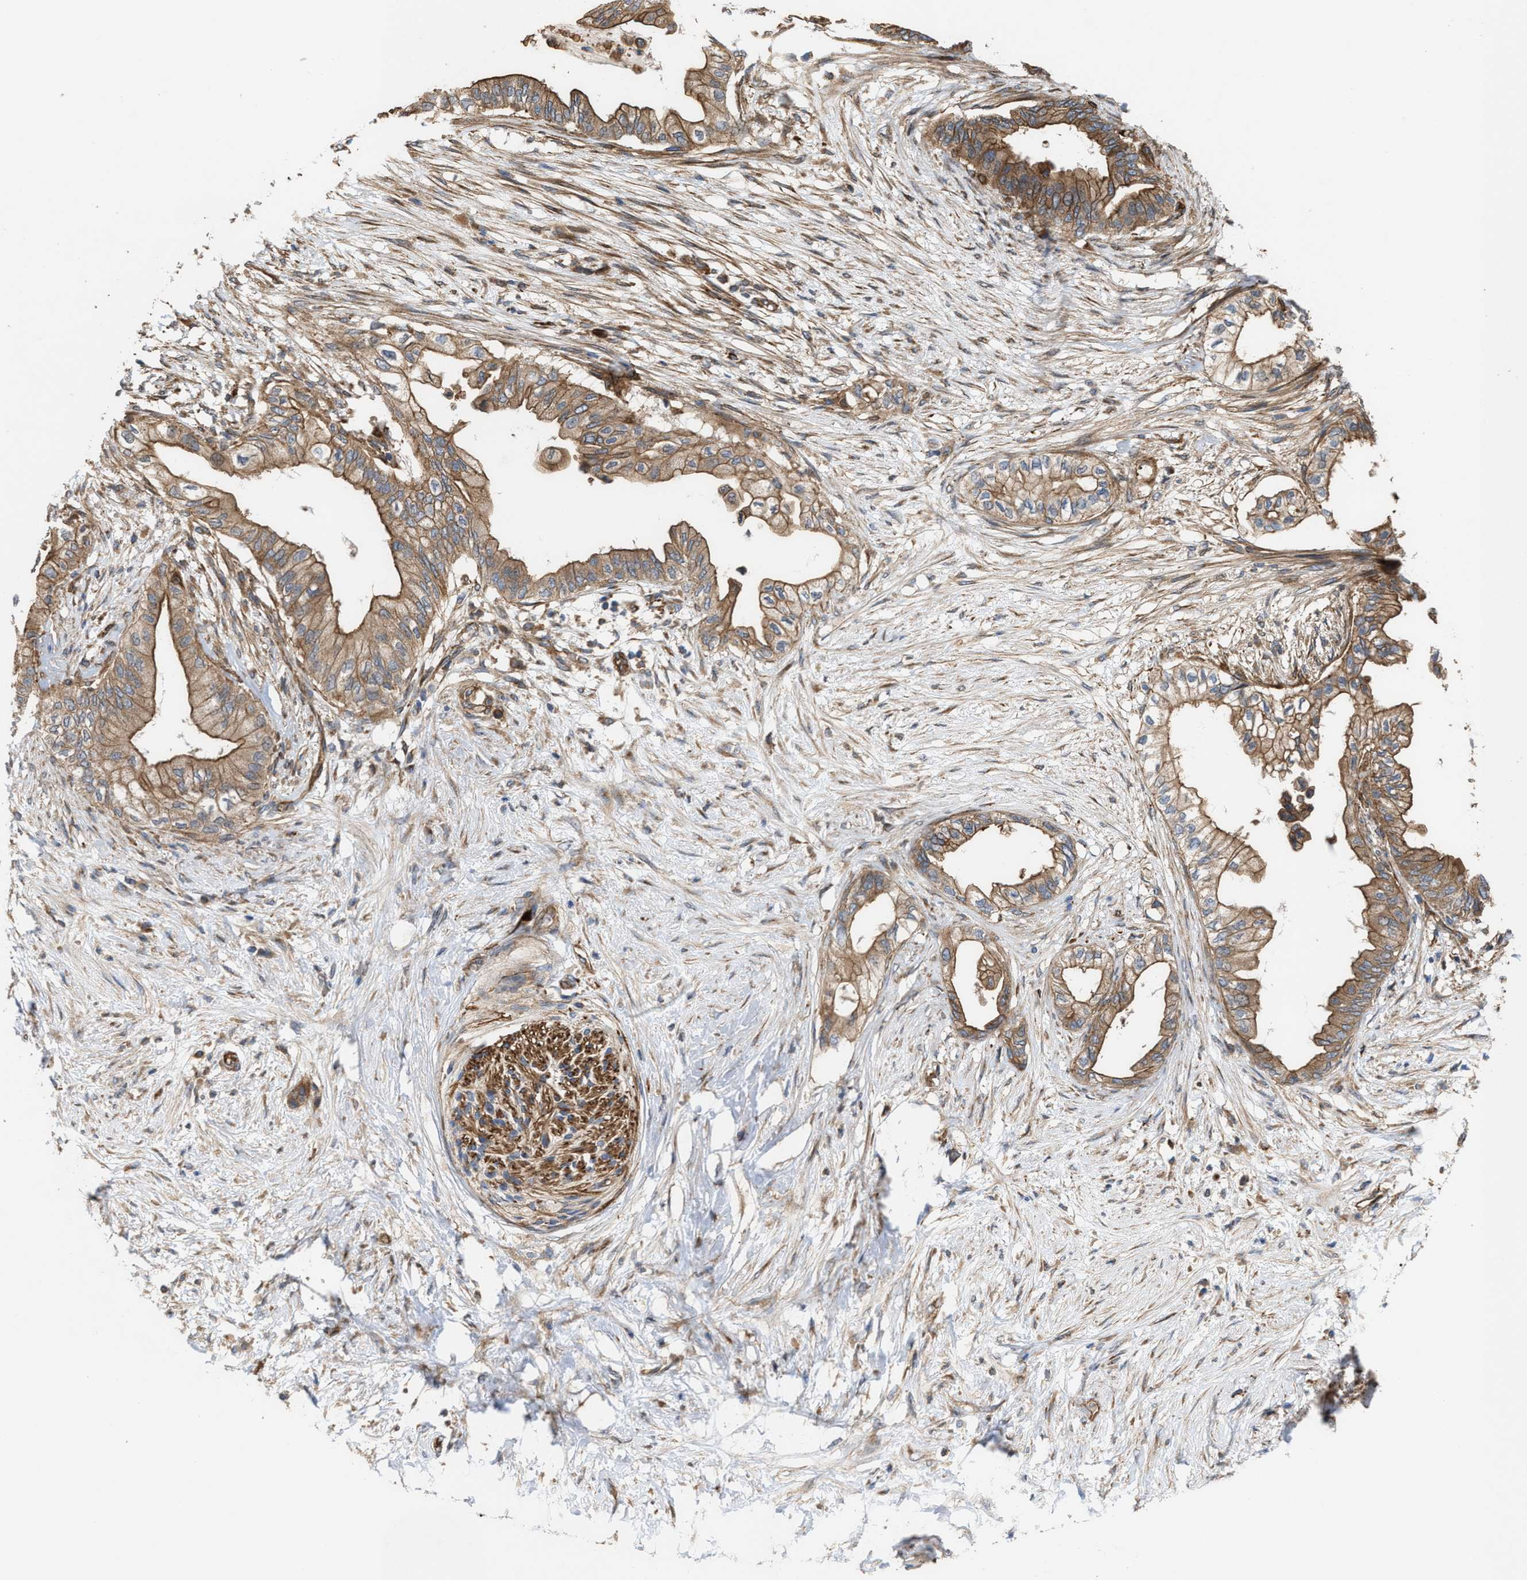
{"staining": {"intensity": "moderate", "quantity": ">75%", "location": "cytoplasmic/membranous"}, "tissue": "pancreatic cancer", "cell_type": "Tumor cells", "image_type": "cancer", "snomed": [{"axis": "morphology", "description": "Normal tissue, NOS"}, {"axis": "morphology", "description": "Adenocarcinoma, NOS"}, {"axis": "topography", "description": "Pancreas"}, {"axis": "topography", "description": "Duodenum"}], "caption": "A brown stain highlights moderate cytoplasmic/membranous expression of a protein in adenocarcinoma (pancreatic) tumor cells.", "gene": "EPS15L1", "patient": {"sex": "female", "age": 60}}